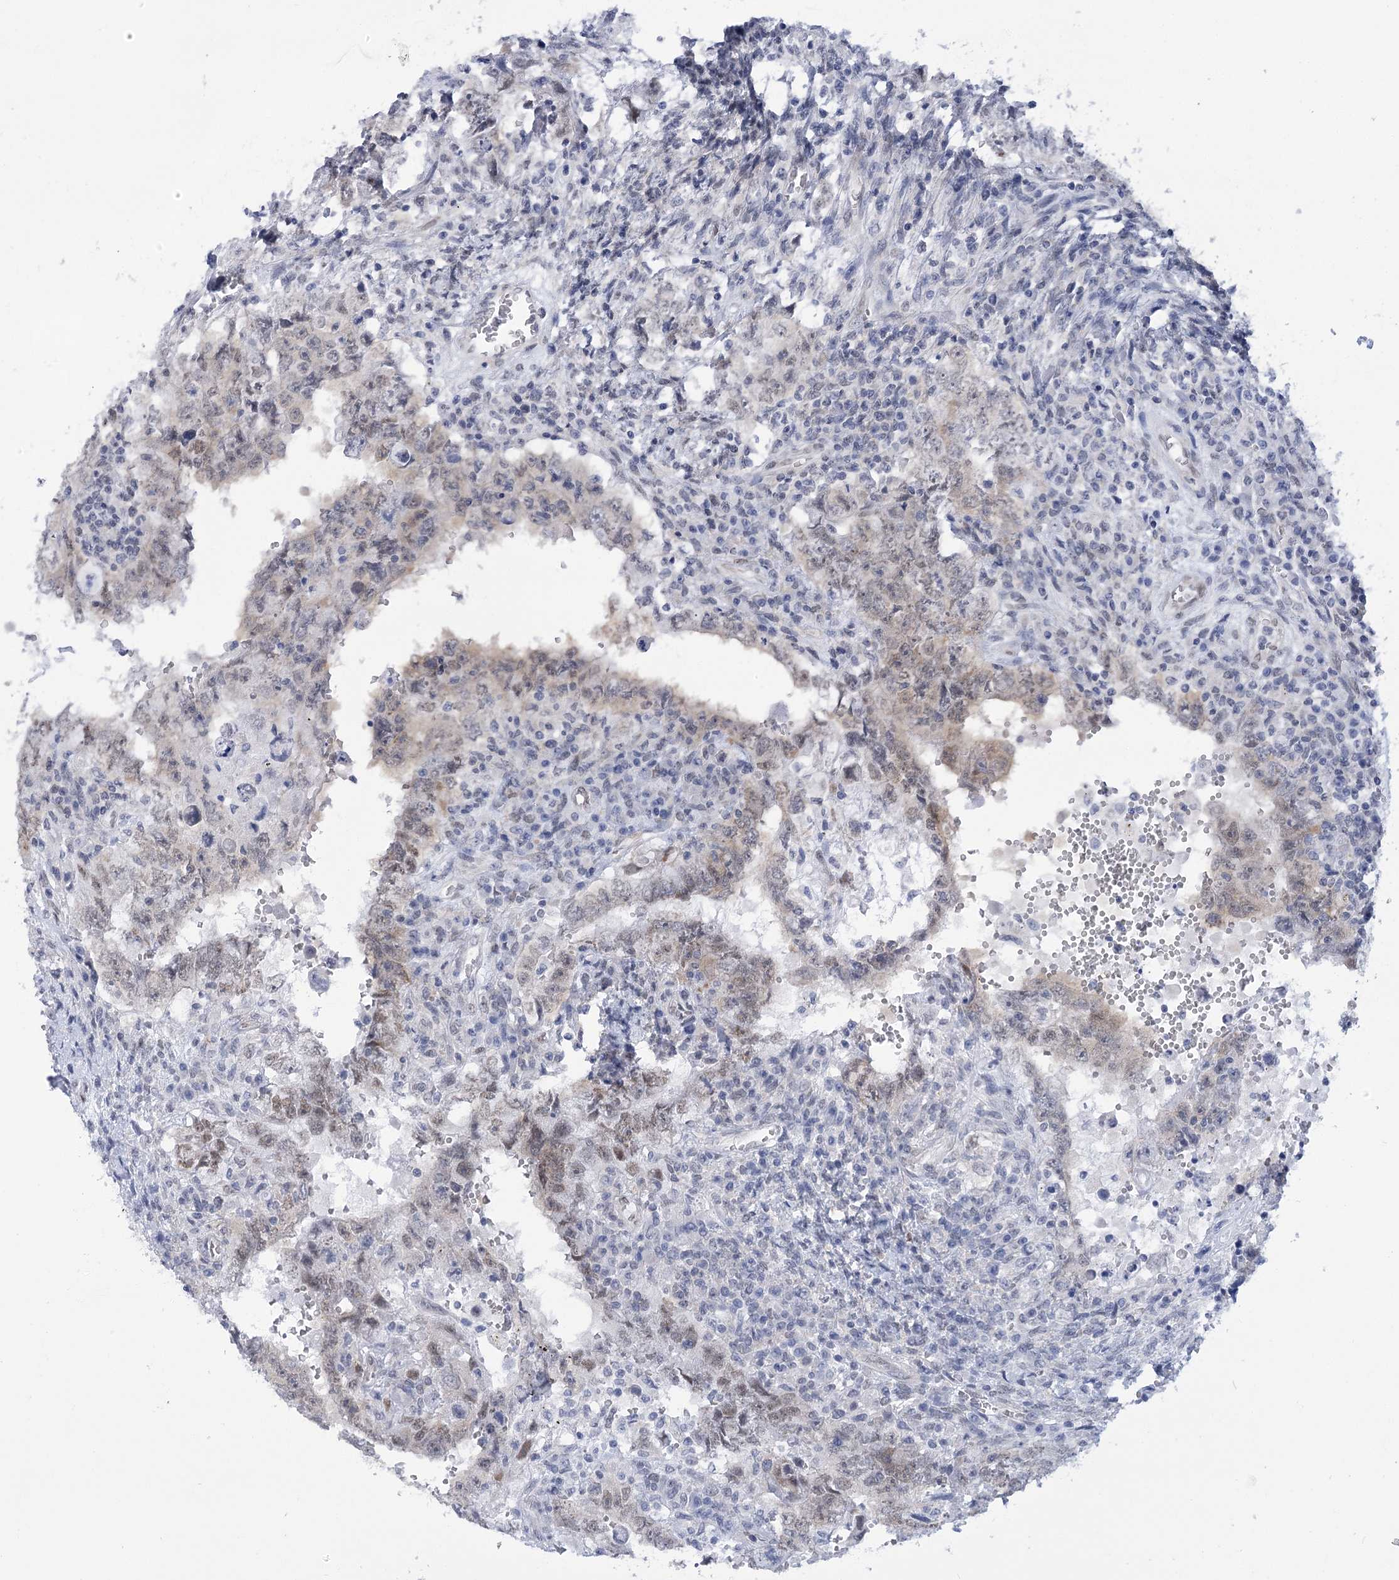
{"staining": {"intensity": "negative", "quantity": "none", "location": "none"}, "tissue": "testis cancer", "cell_type": "Tumor cells", "image_type": "cancer", "snomed": [{"axis": "morphology", "description": "Carcinoma, Embryonal, NOS"}, {"axis": "topography", "description": "Testis"}], "caption": "The IHC photomicrograph has no significant expression in tumor cells of testis embryonal carcinoma tissue. (Immunohistochemistry, brightfield microscopy, high magnification).", "gene": "HNRNPA0", "patient": {"sex": "male", "age": 26}}